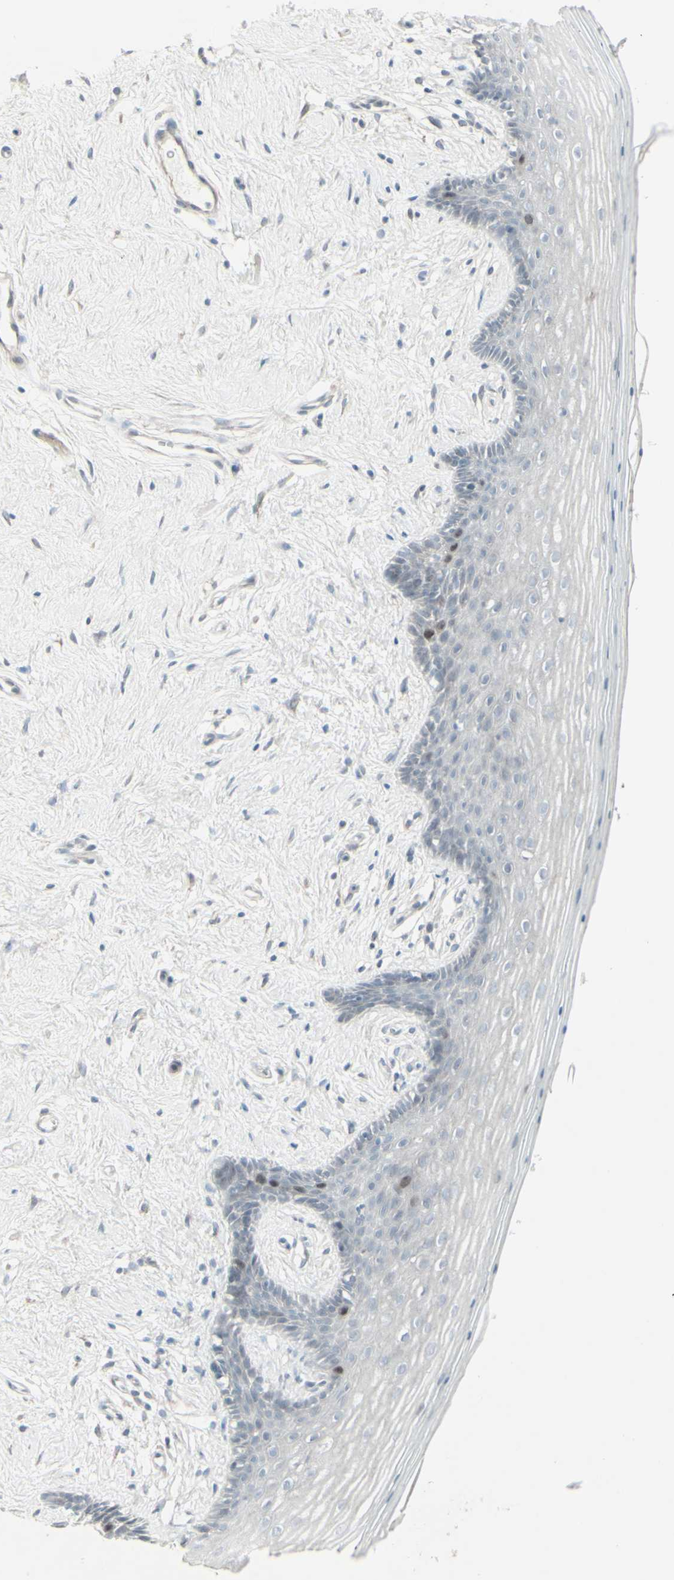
{"staining": {"intensity": "moderate", "quantity": "<25%", "location": "cytoplasmic/membranous,nuclear"}, "tissue": "vagina", "cell_type": "Squamous epithelial cells", "image_type": "normal", "snomed": [{"axis": "morphology", "description": "Normal tissue, NOS"}, {"axis": "topography", "description": "Vagina"}], "caption": "Immunohistochemistry (IHC) photomicrograph of normal vagina: vagina stained using IHC displays low levels of moderate protein expression localized specifically in the cytoplasmic/membranous,nuclear of squamous epithelial cells, appearing as a cytoplasmic/membranous,nuclear brown color.", "gene": "GMNN", "patient": {"sex": "female", "age": 44}}